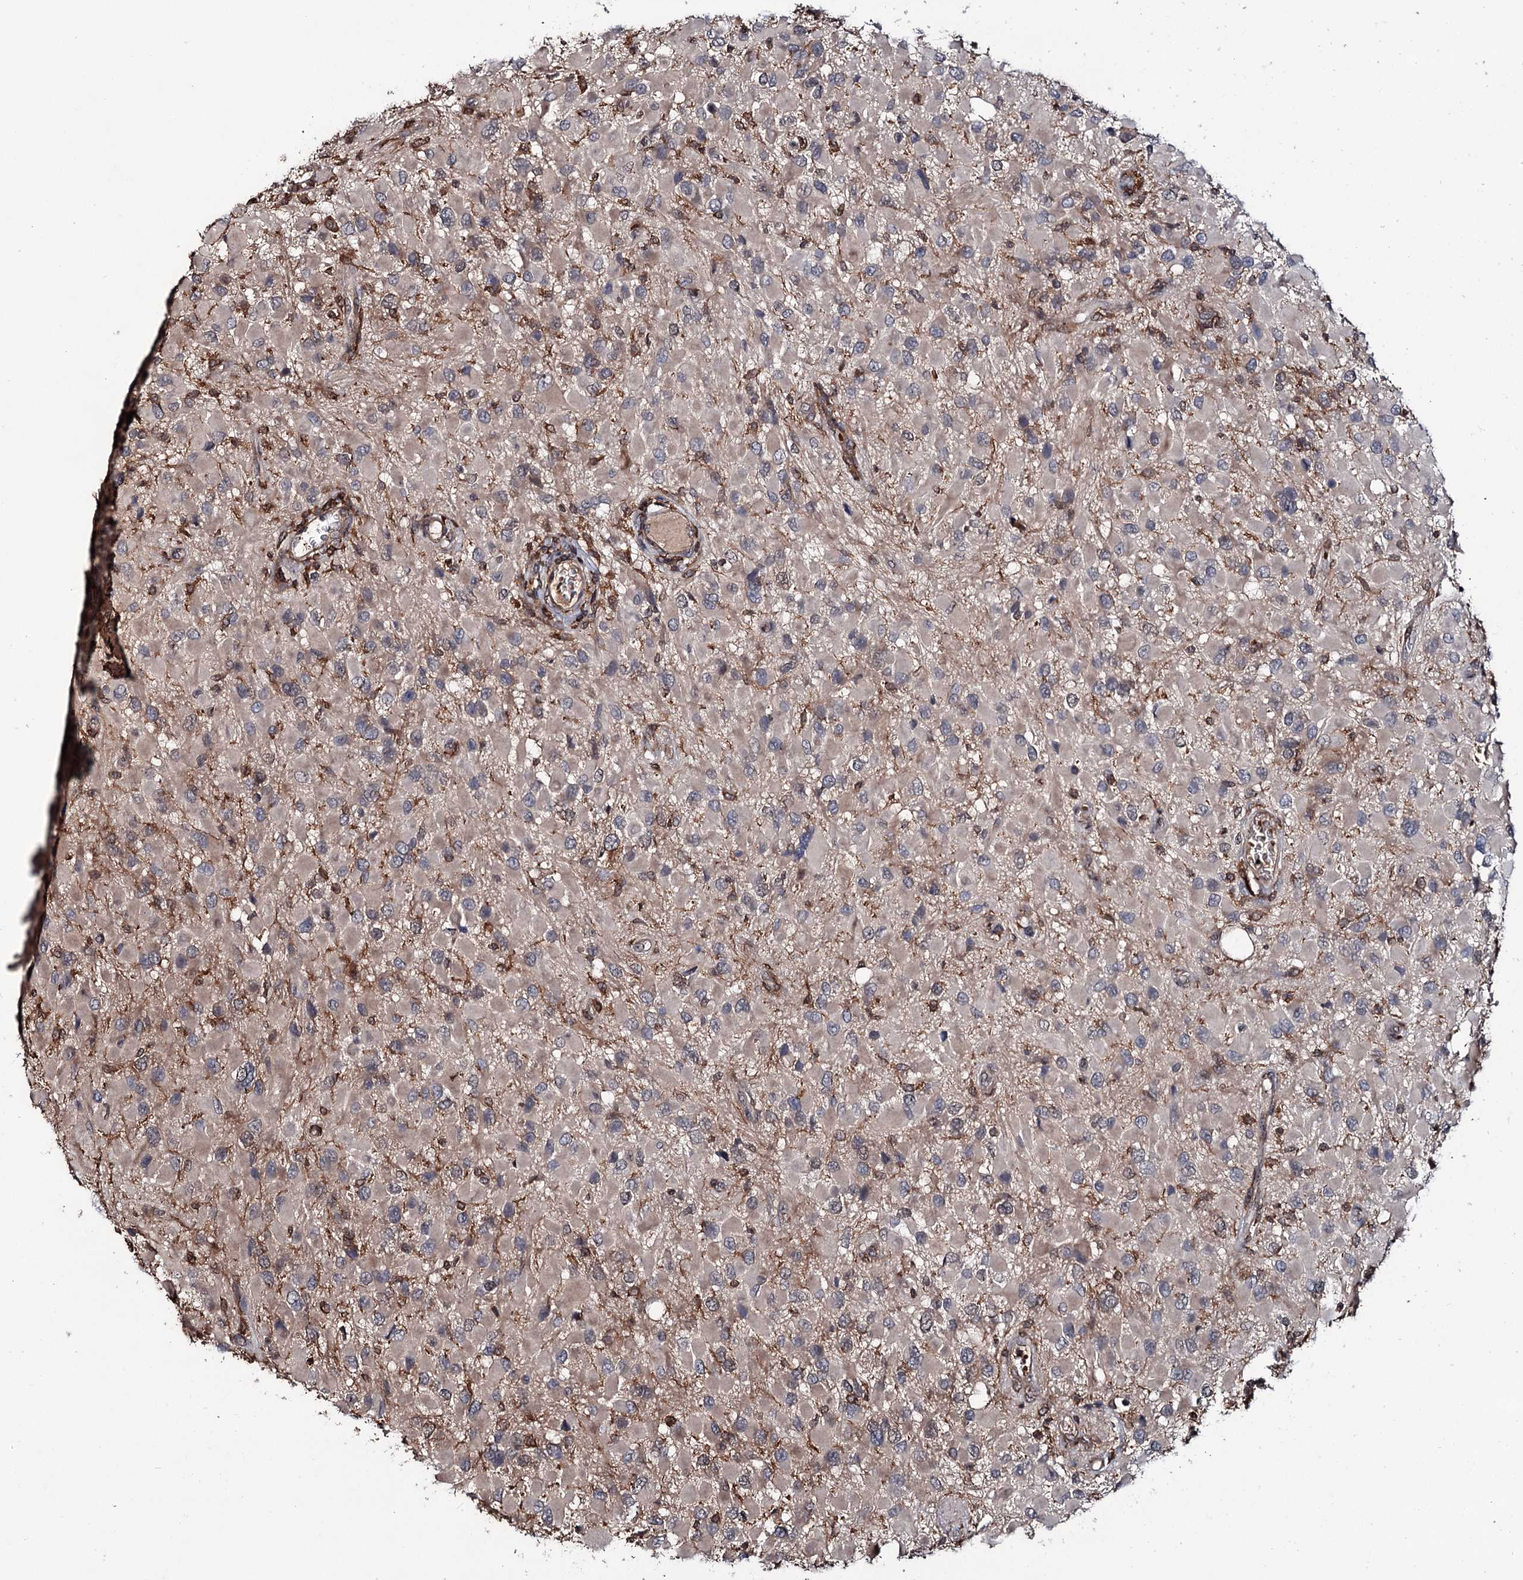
{"staining": {"intensity": "weak", "quantity": "<25%", "location": "cytoplasmic/membranous"}, "tissue": "glioma", "cell_type": "Tumor cells", "image_type": "cancer", "snomed": [{"axis": "morphology", "description": "Glioma, malignant, High grade"}, {"axis": "topography", "description": "Brain"}], "caption": "IHC of malignant glioma (high-grade) demonstrates no staining in tumor cells.", "gene": "GRIP1", "patient": {"sex": "male", "age": 53}}